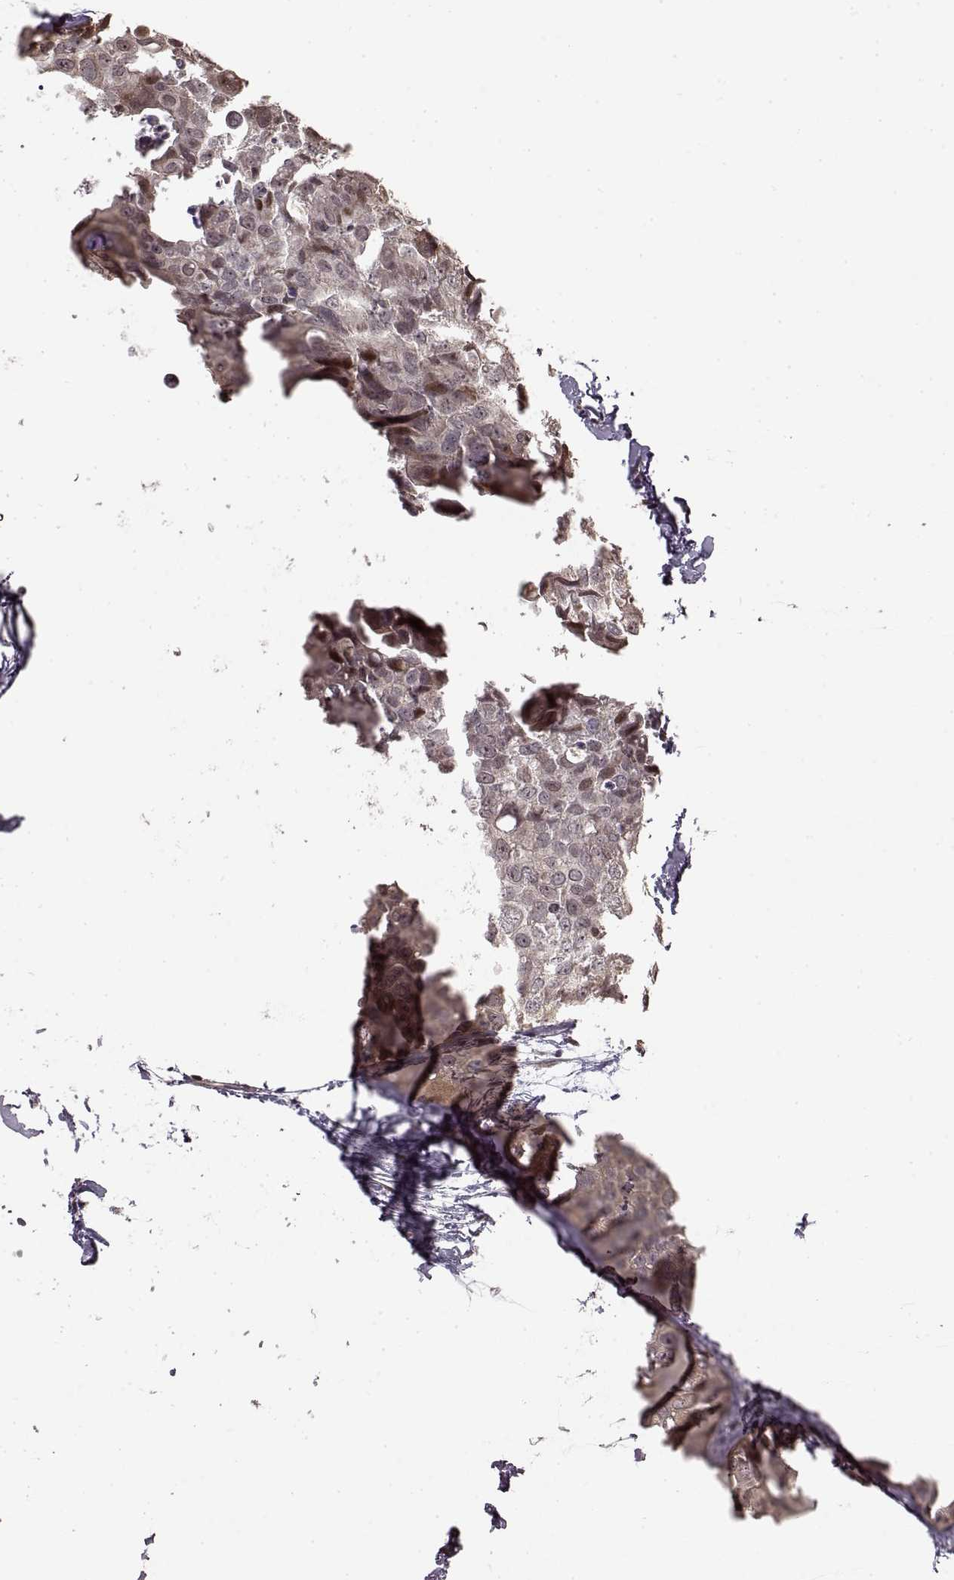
{"staining": {"intensity": "weak", "quantity": ">75%", "location": "cytoplasmic/membranous"}, "tissue": "breast cancer", "cell_type": "Tumor cells", "image_type": "cancer", "snomed": [{"axis": "morphology", "description": "Duct carcinoma"}, {"axis": "topography", "description": "Breast"}], "caption": "Immunohistochemical staining of human invasive ductal carcinoma (breast) displays low levels of weak cytoplasmic/membranous protein expression in about >75% of tumor cells. (brown staining indicates protein expression, while blue staining denotes nuclei).", "gene": "BACH2", "patient": {"sex": "female", "age": 38}}